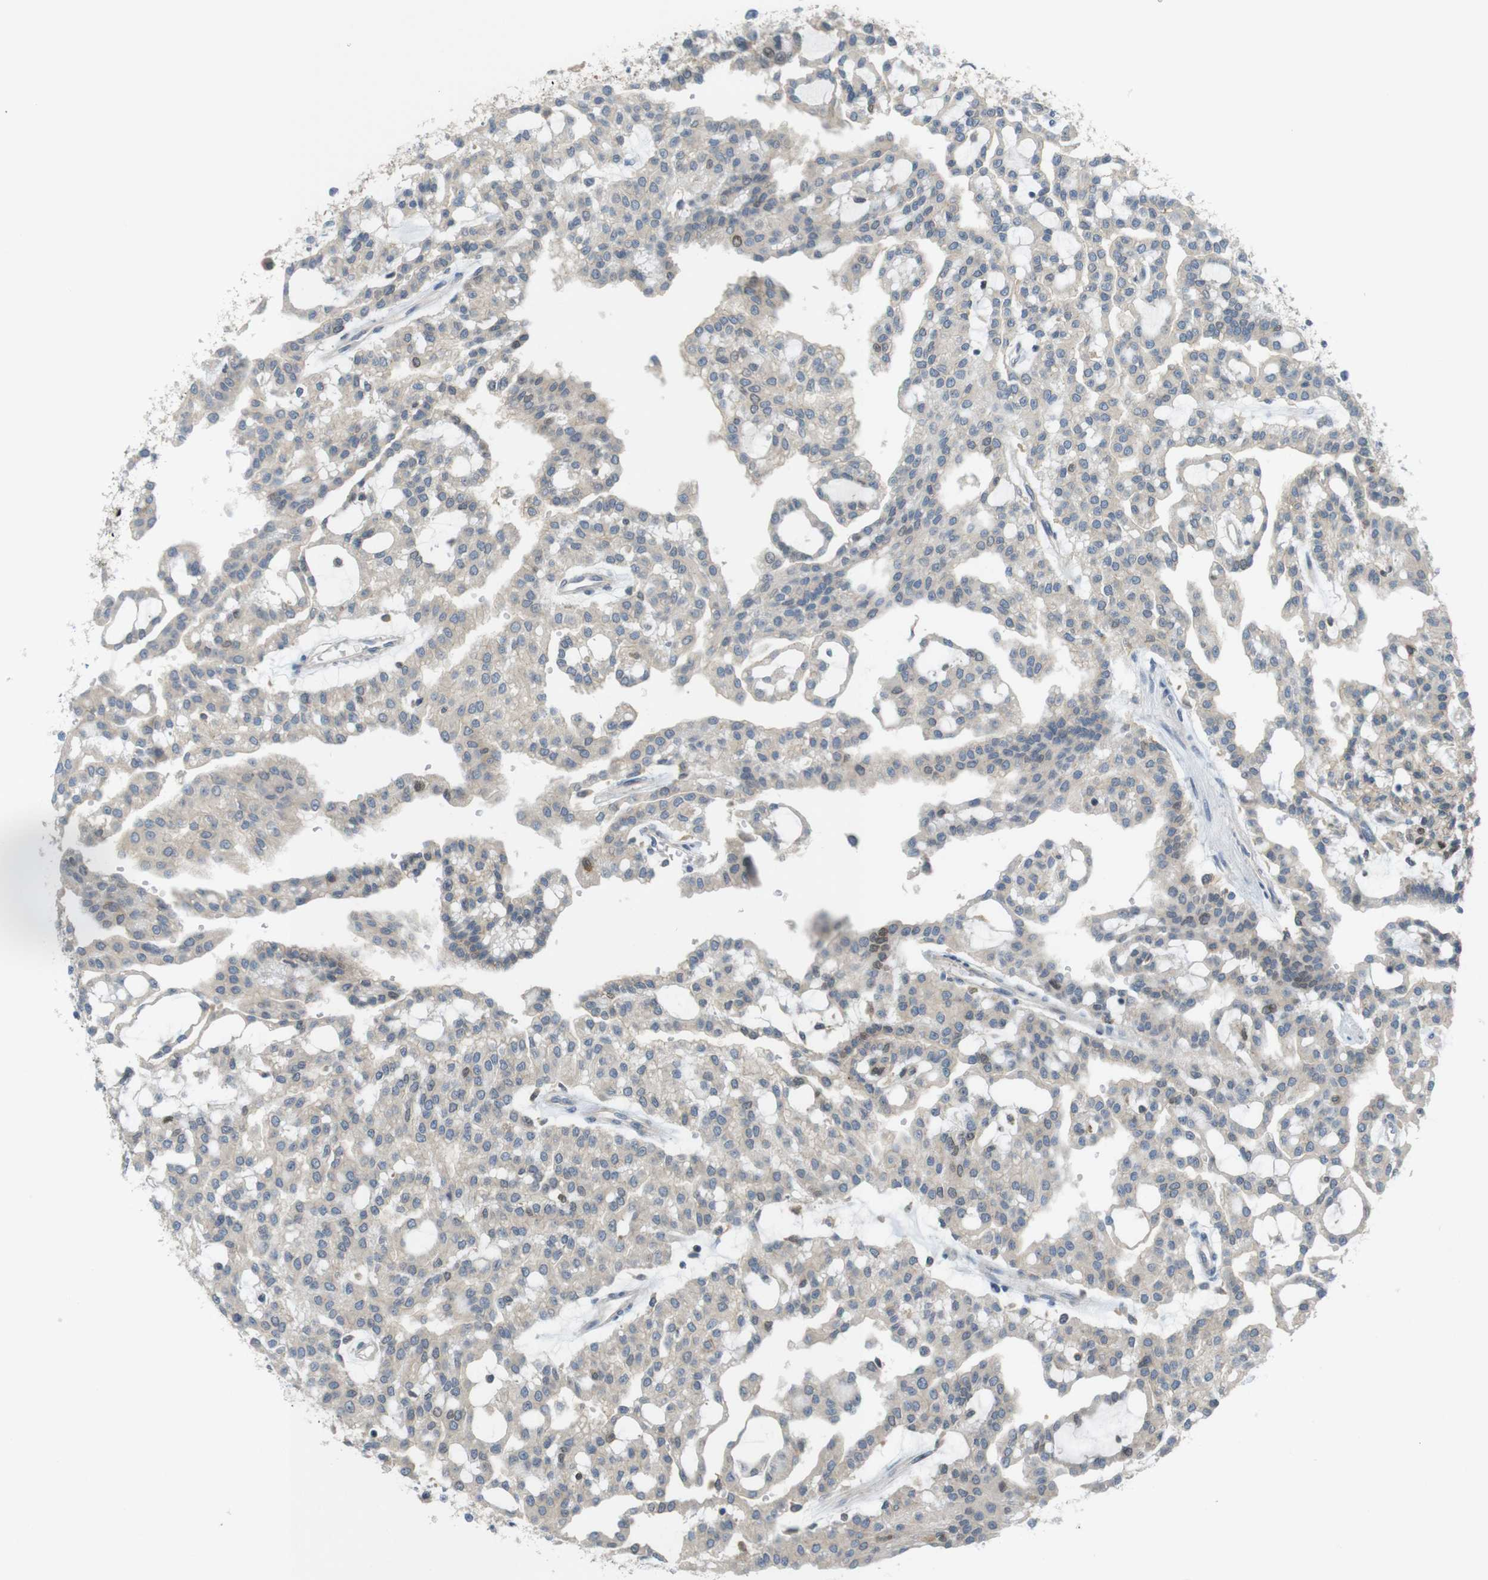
{"staining": {"intensity": "weak", "quantity": "<25%", "location": "cytoplasmic/membranous"}, "tissue": "renal cancer", "cell_type": "Tumor cells", "image_type": "cancer", "snomed": [{"axis": "morphology", "description": "Adenocarcinoma, NOS"}, {"axis": "topography", "description": "Kidney"}], "caption": "An IHC histopathology image of renal adenocarcinoma is shown. There is no staining in tumor cells of renal adenocarcinoma.", "gene": "PCDH10", "patient": {"sex": "male", "age": 63}}